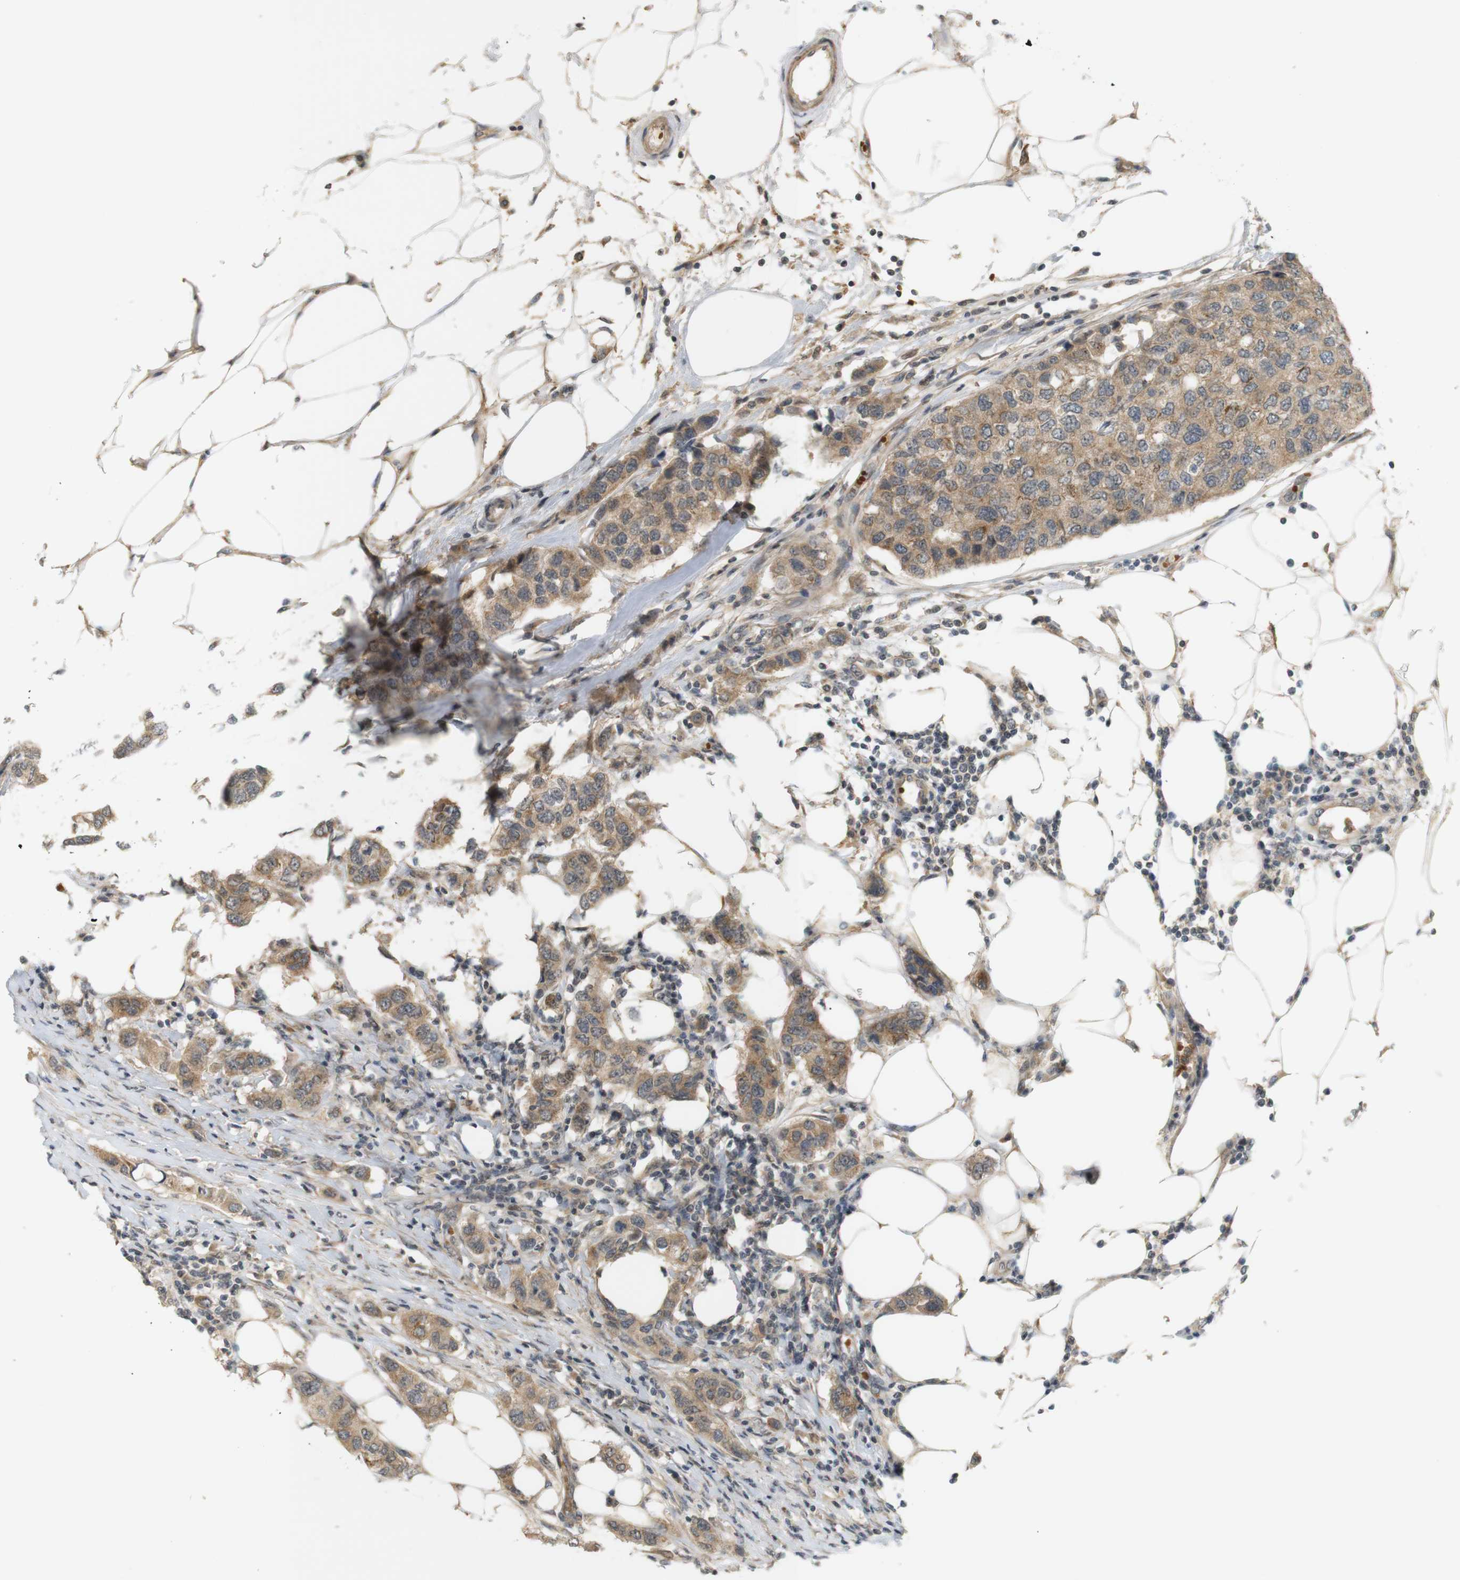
{"staining": {"intensity": "moderate", "quantity": ">75%", "location": "cytoplasmic/membranous"}, "tissue": "breast cancer", "cell_type": "Tumor cells", "image_type": "cancer", "snomed": [{"axis": "morphology", "description": "Duct carcinoma"}, {"axis": "topography", "description": "Breast"}], "caption": "Immunohistochemistry (DAB (3,3'-diaminobenzidine)) staining of breast invasive ductal carcinoma demonstrates moderate cytoplasmic/membranous protein positivity in about >75% of tumor cells.", "gene": "SOCS6", "patient": {"sex": "female", "age": 50}}